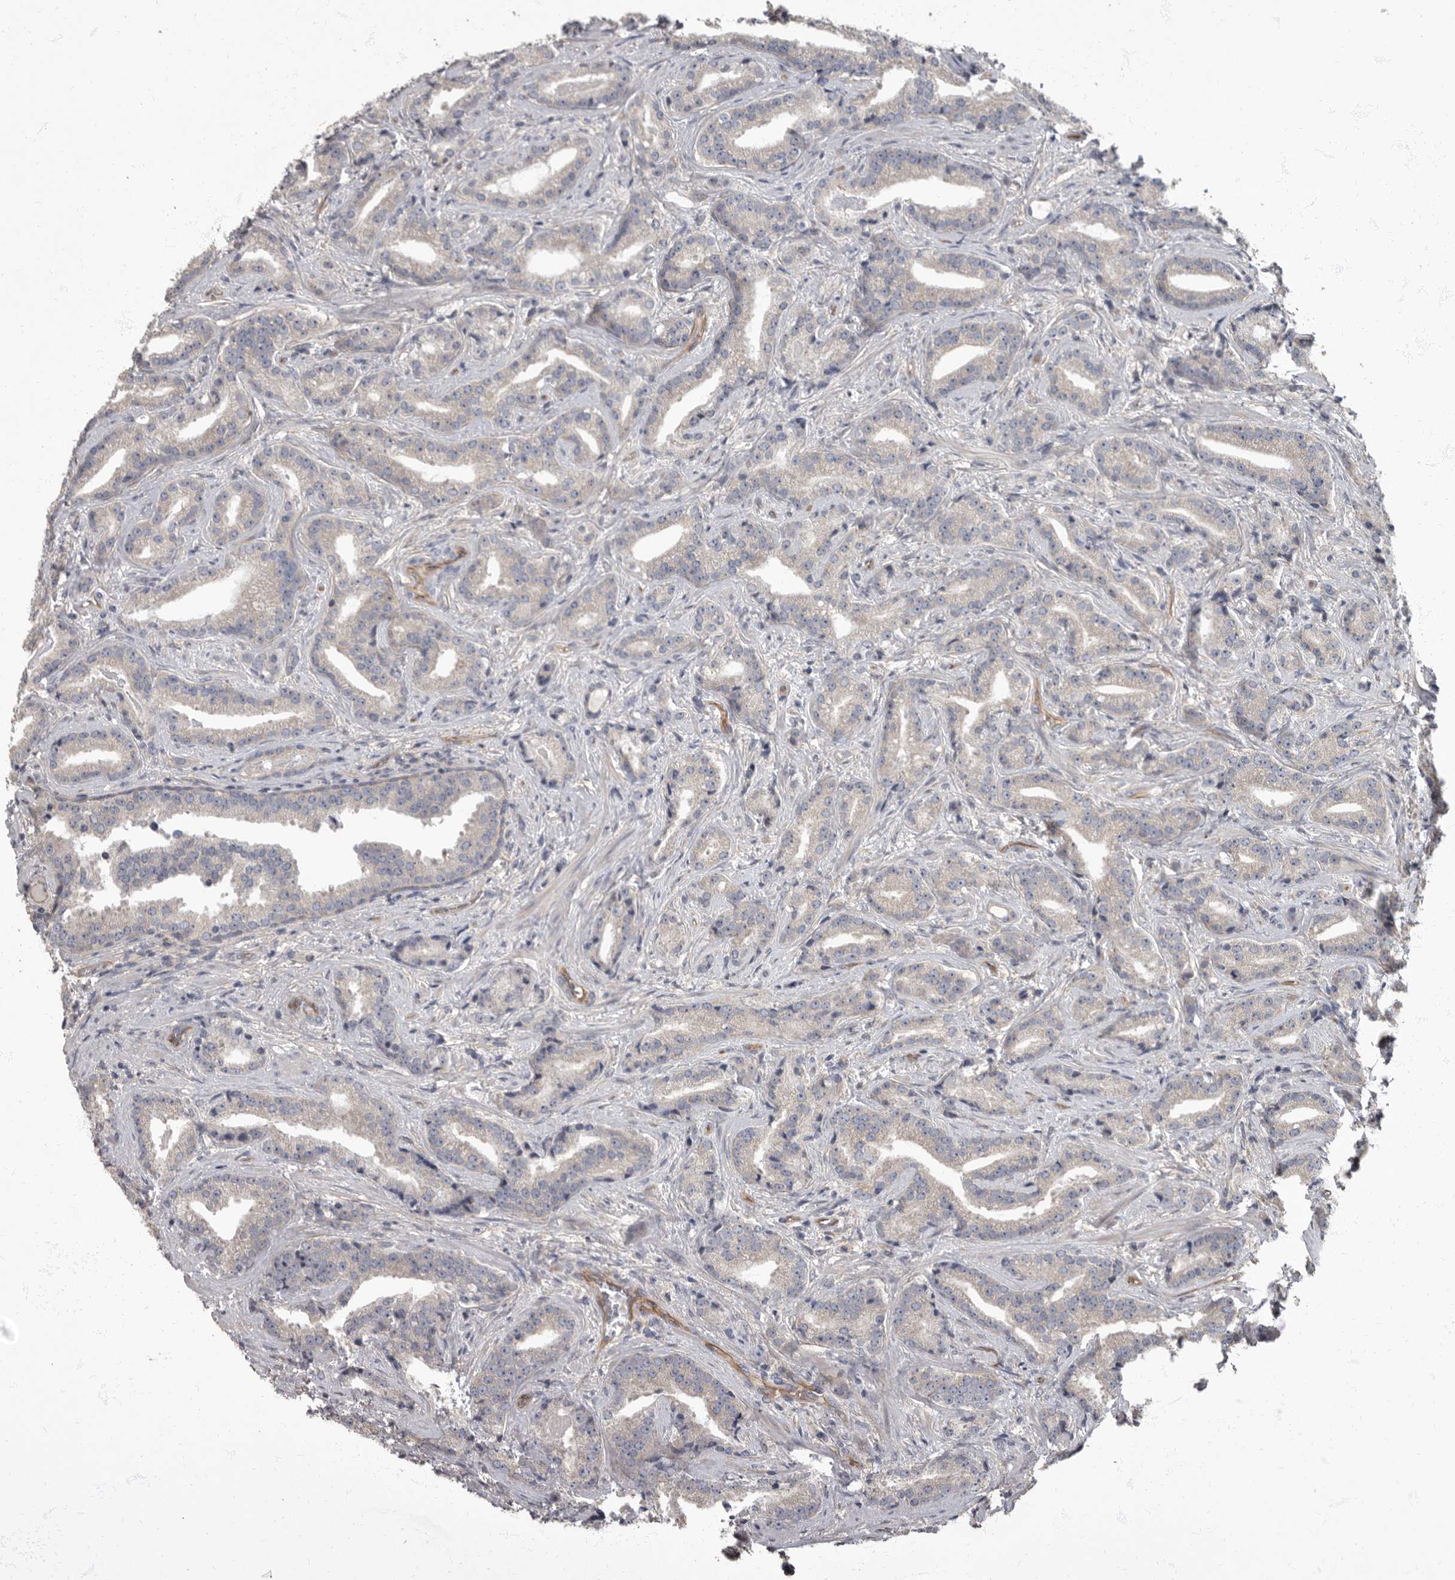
{"staining": {"intensity": "negative", "quantity": "none", "location": "none"}, "tissue": "prostate cancer", "cell_type": "Tumor cells", "image_type": "cancer", "snomed": [{"axis": "morphology", "description": "Adenocarcinoma, Low grade"}, {"axis": "topography", "description": "Prostate"}], "caption": "Human low-grade adenocarcinoma (prostate) stained for a protein using immunohistochemistry reveals no expression in tumor cells.", "gene": "PDK1", "patient": {"sex": "male", "age": 67}}